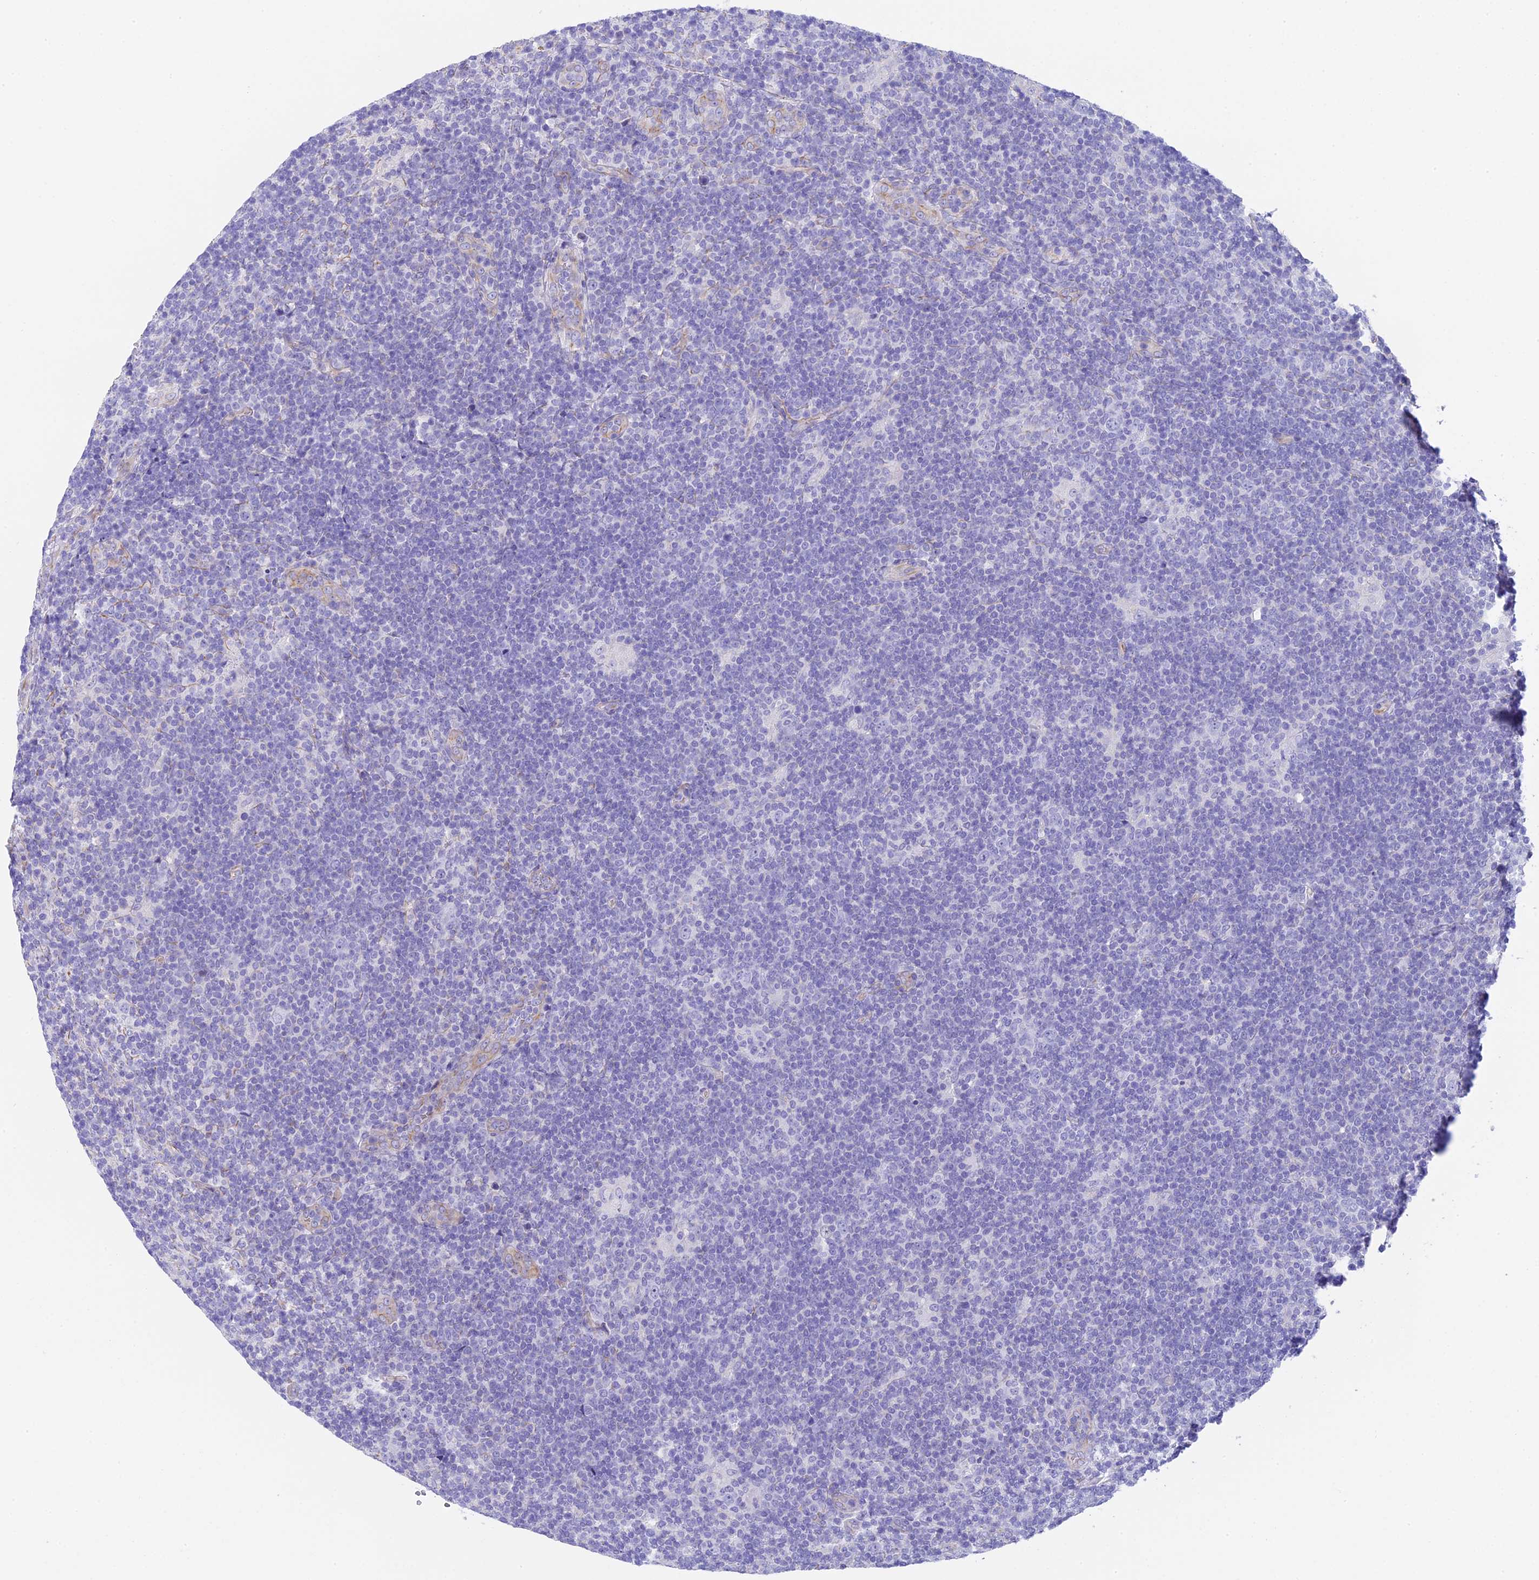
{"staining": {"intensity": "negative", "quantity": "none", "location": "none"}, "tissue": "lymphoma", "cell_type": "Tumor cells", "image_type": "cancer", "snomed": [{"axis": "morphology", "description": "Hodgkin's disease, NOS"}, {"axis": "topography", "description": "Lymph node"}], "caption": "DAB (3,3'-diaminobenzidine) immunohistochemical staining of human lymphoma shows no significant expression in tumor cells.", "gene": "TACSTD2", "patient": {"sex": "female", "age": 57}}